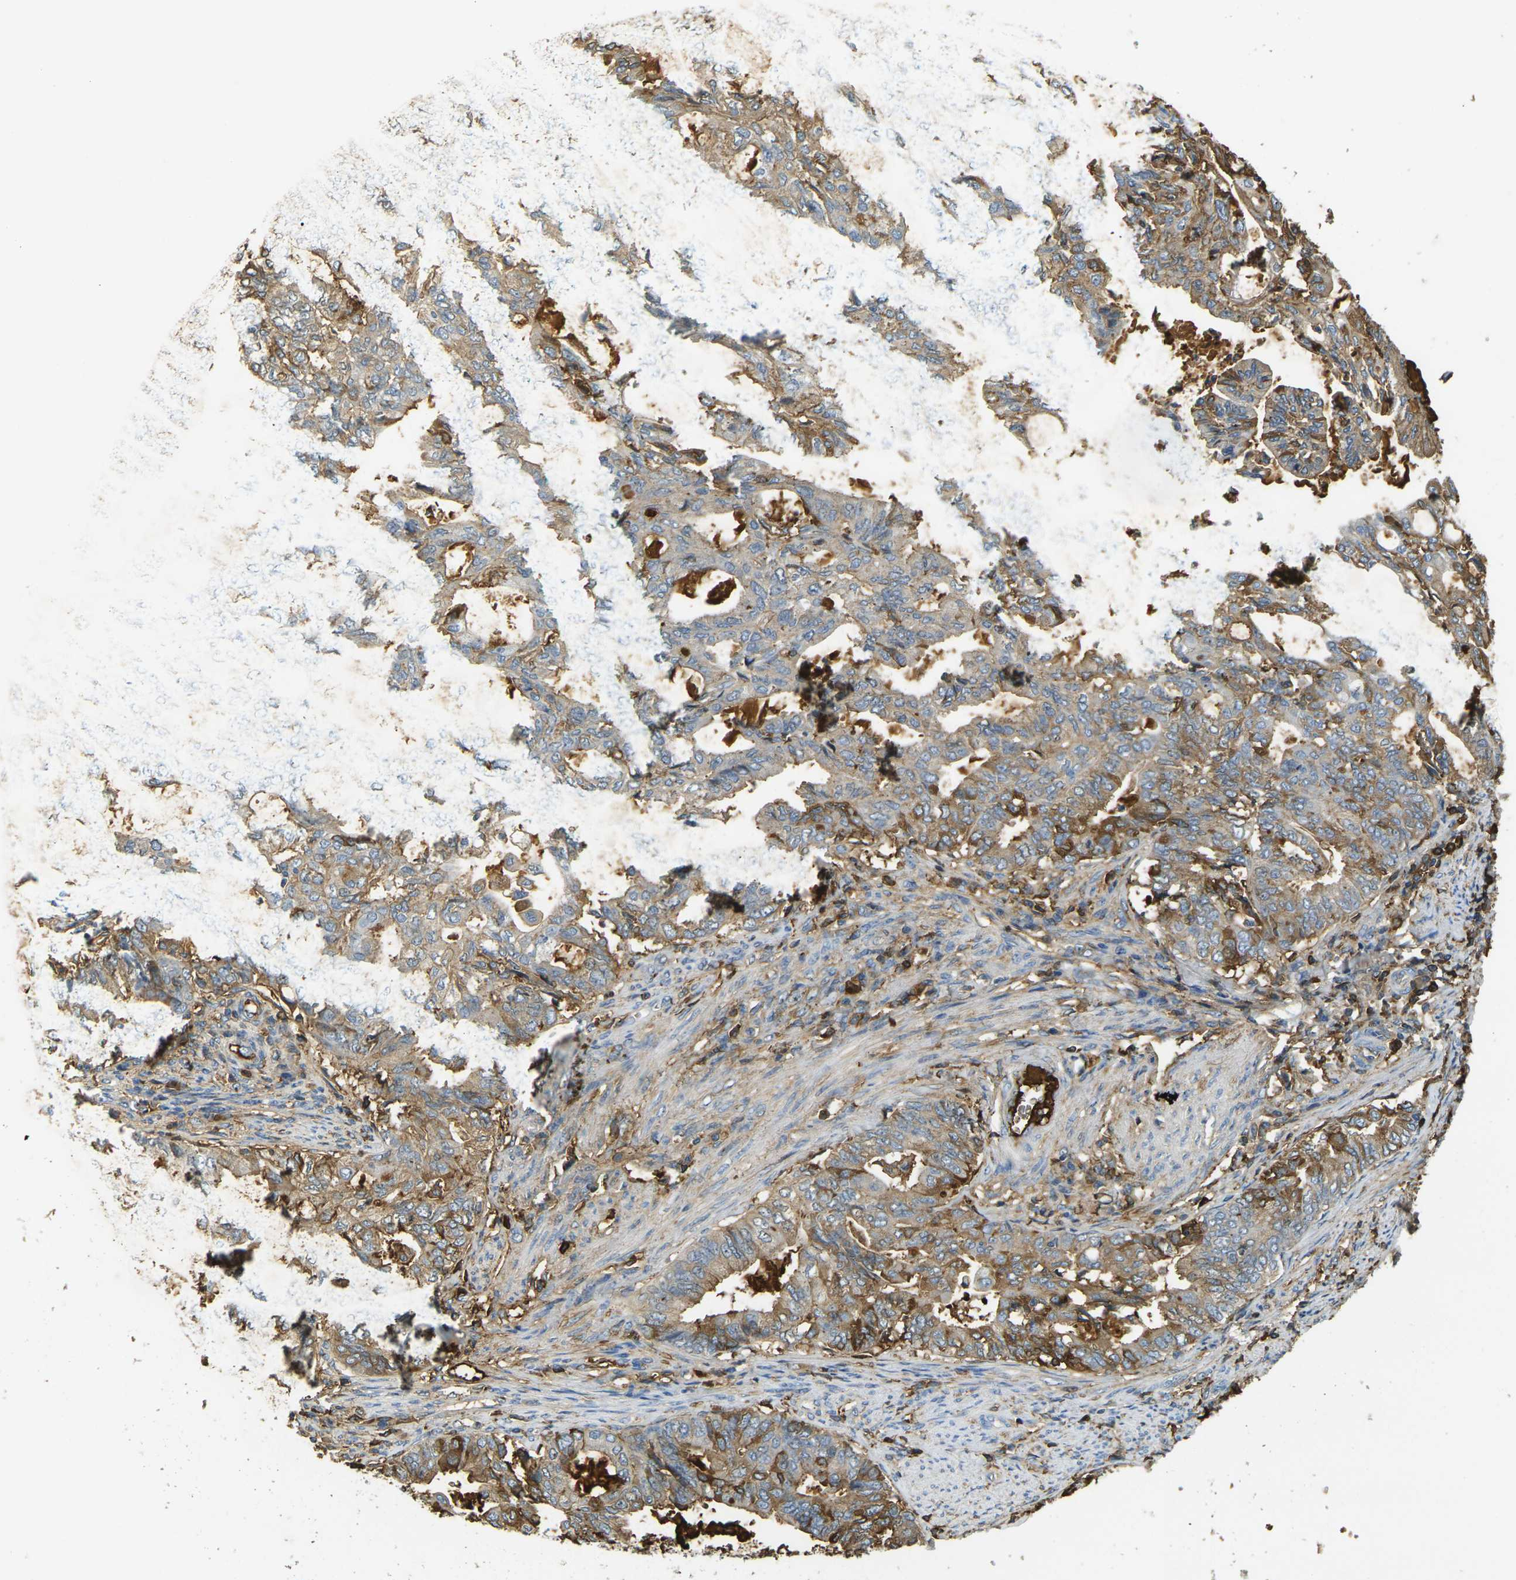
{"staining": {"intensity": "moderate", "quantity": ">75%", "location": "cytoplasmic/membranous"}, "tissue": "endometrial cancer", "cell_type": "Tumor cells", "image_type": "cancer", "snomed": [{"axis": "morphology", "description": "Adenocarcinoma, NOS"}, {"axis": "topography", "description": "Endometrium"}], "caption": "Endometrial cancer stained with a brown dye shows moderate cytoplasmic/membranous positive staining in about >75% of tumor cells.", "gene": "PLCD1", "patient": {"sex": "female", "age": 86}}